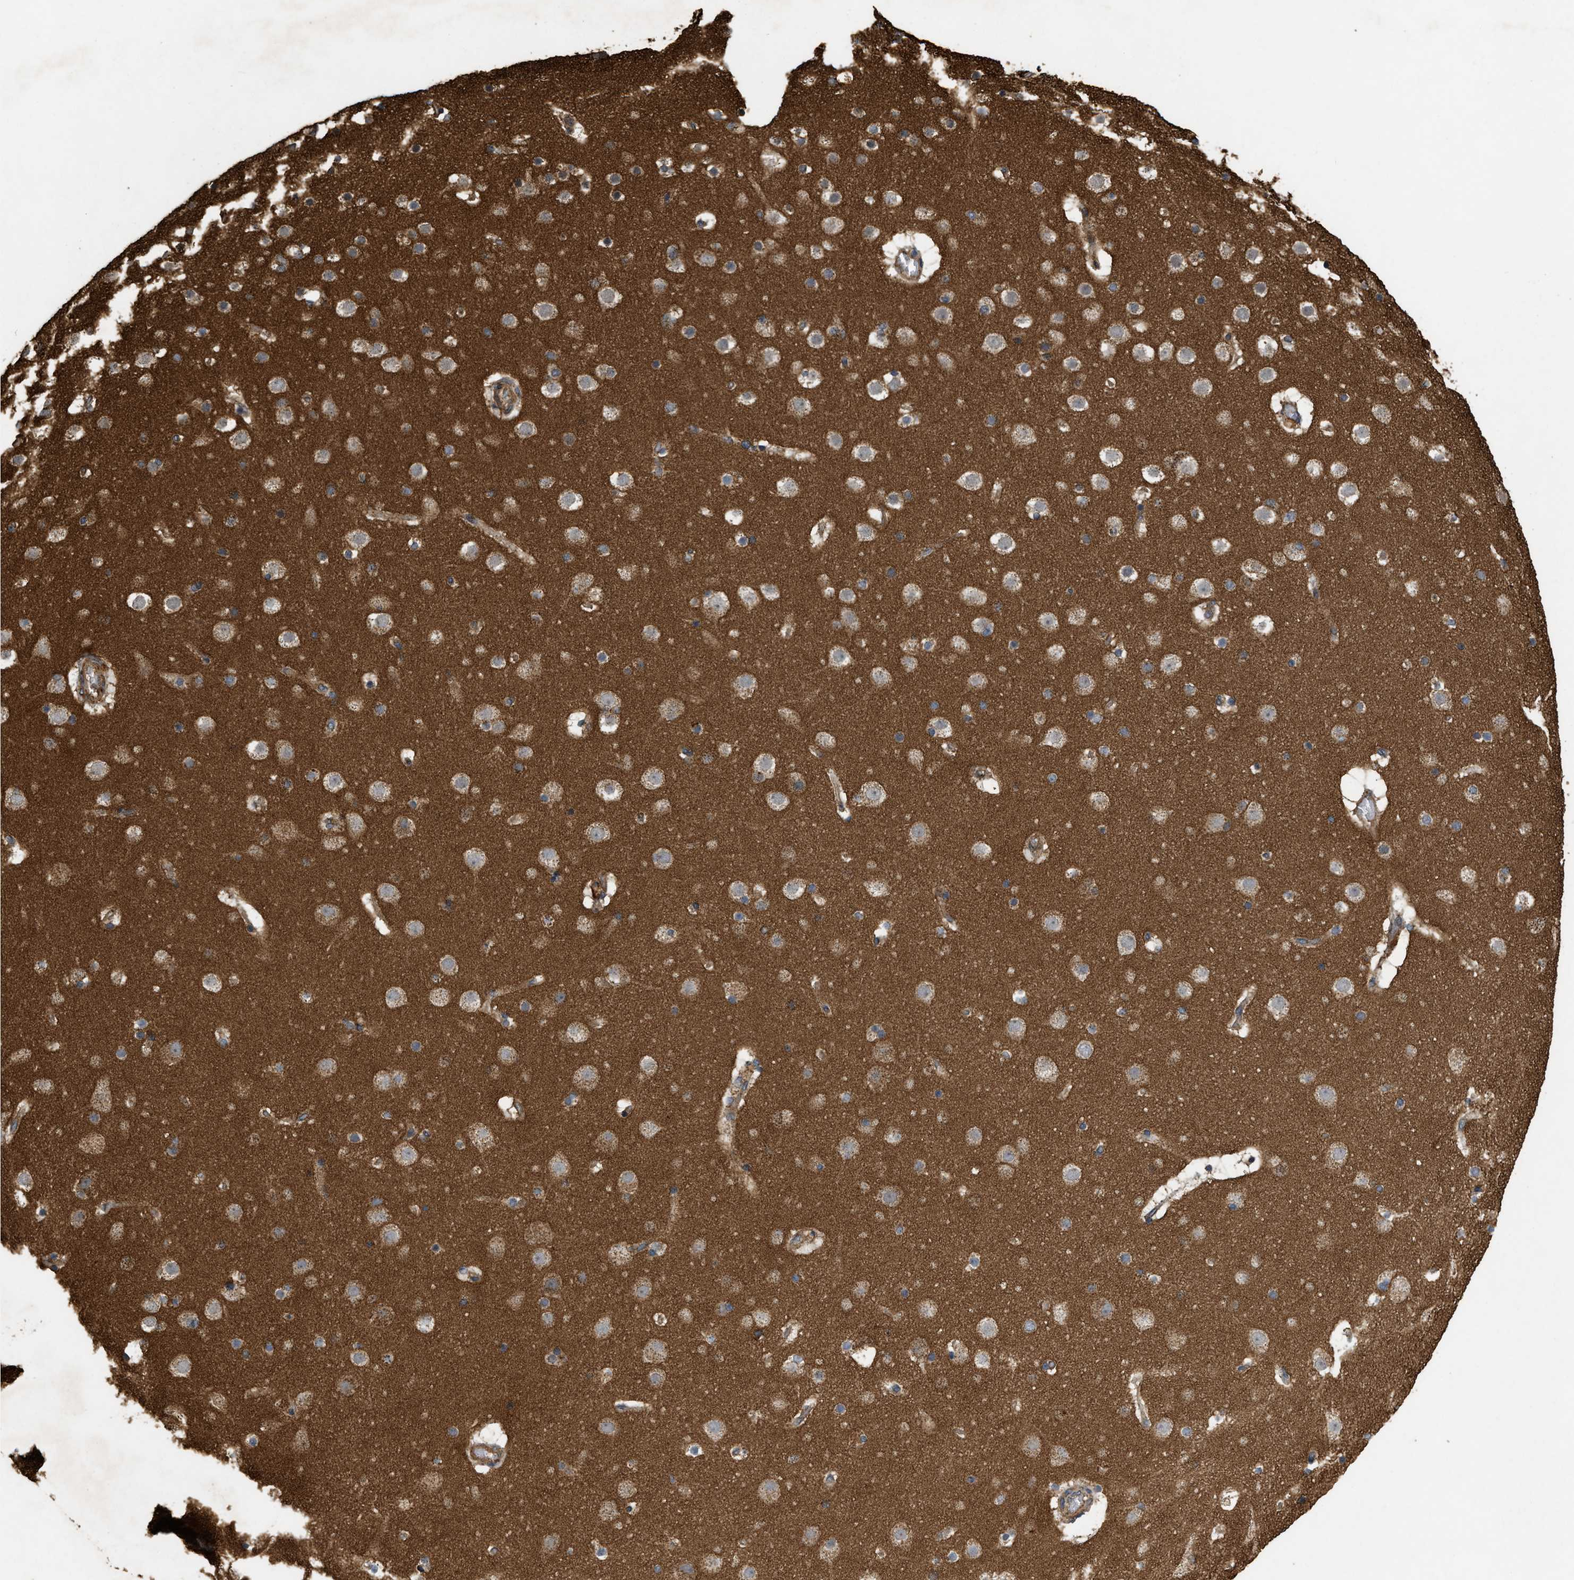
{"staining": {"intensity": "weak", "quantity": ">75%", "location": "cytoplasmic/membranous"}, "tissue": "cerebral cortex", "cell_type": "Endothelial cells", "image_type": "normal", "snomed": [{"axis": "morphology", "description": "Normal tissue, NOS"}, {"axis": "topography", "description": "Cerebral cortex"}], "caption": "A histopathology image showing weak cytoplasmic/membranous expression in about >75% of endothelial cells in unremarkable cerebral cortex, as visualized by brown immunohistochemical staining.", "gene": "GNB4", "patient": {"sex": "male", "age": 57}}